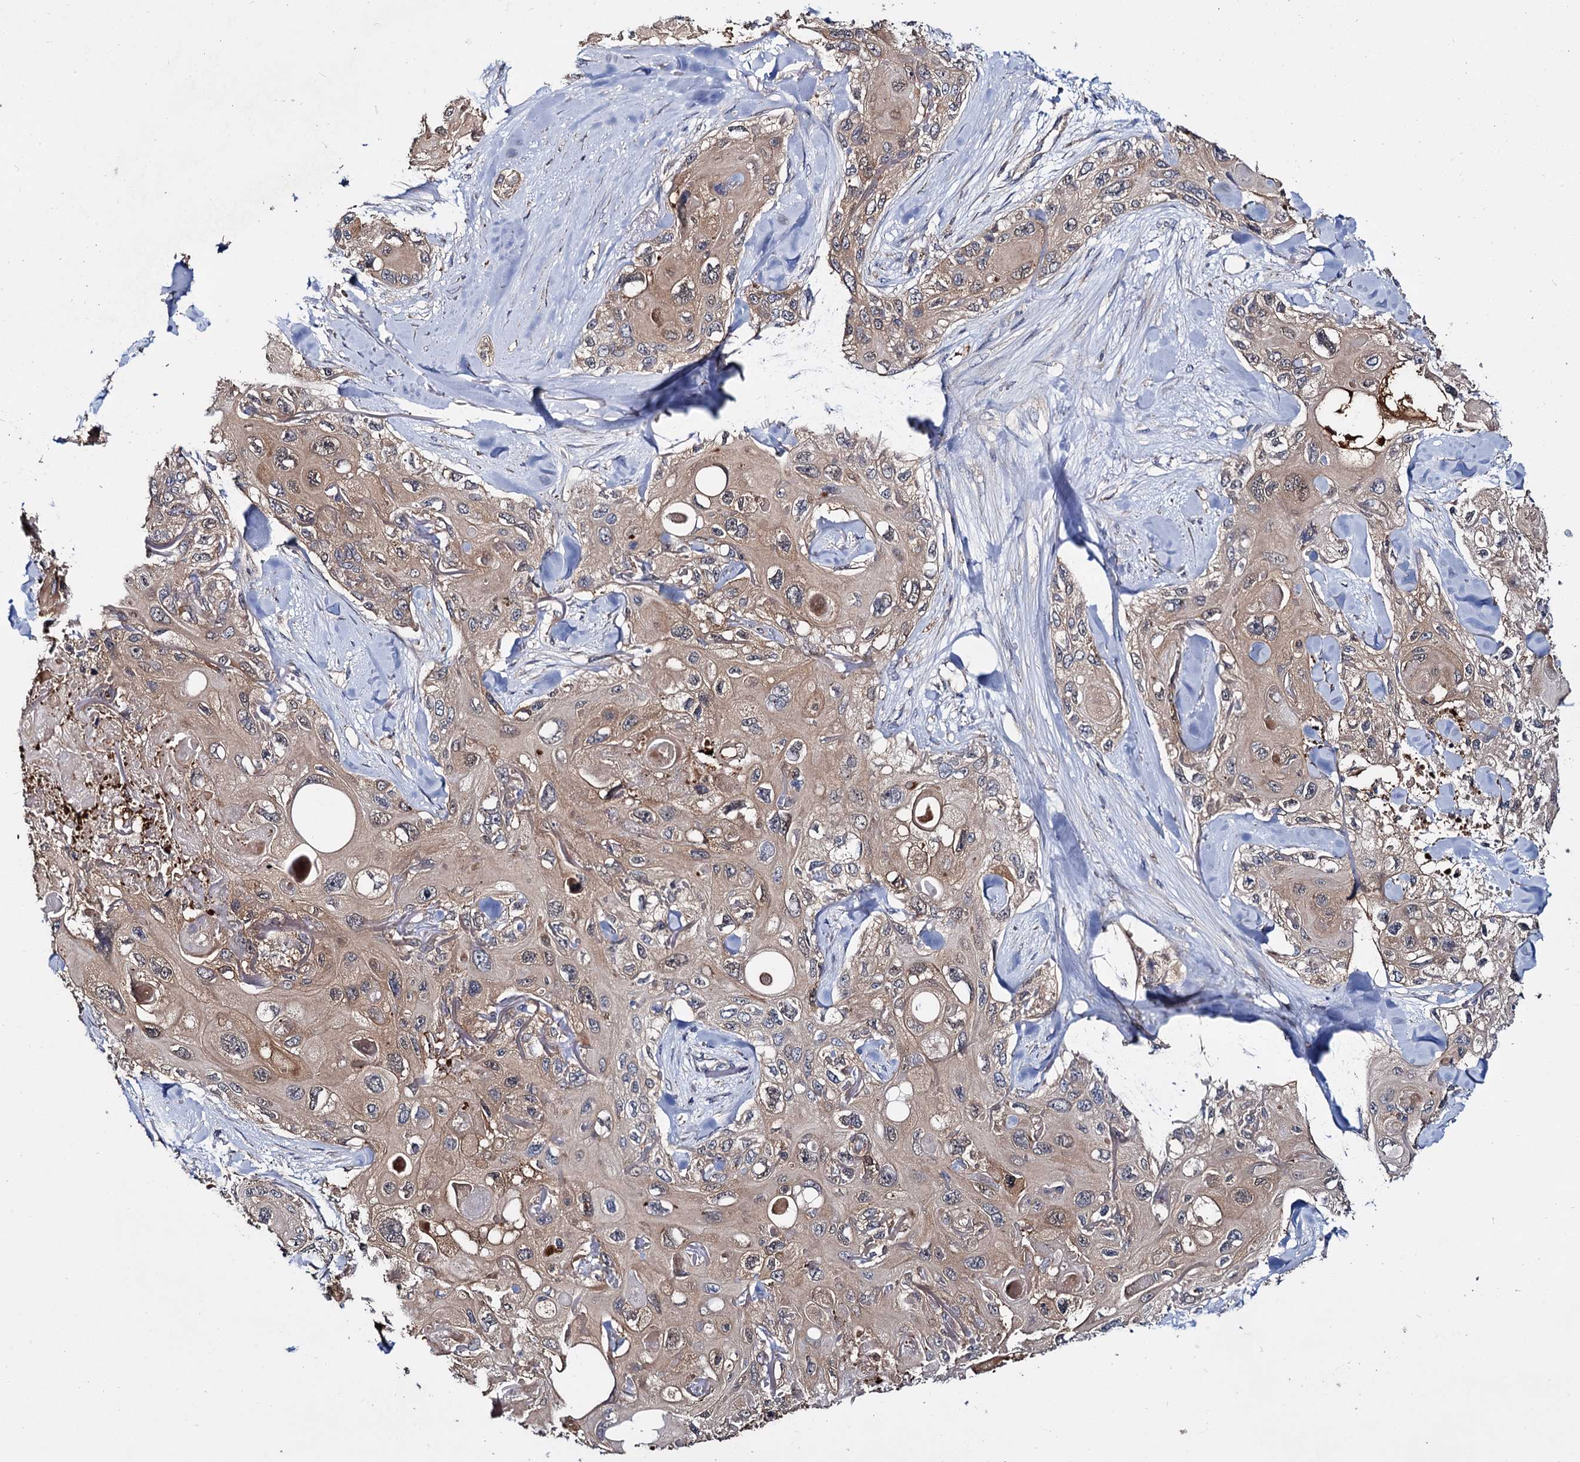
{"staining": {"intensity": "moderate", "quantity": ">75%", "location": "cytoplasmic/membranous"}, "tissue": "skin cancer", "cell_type": "Tumor cells", "image_type": "cancer", "snomed": [{"axis": "morphology", "description": "Normal tissue, NOS"}, {"axis": "morphology", "description": "Squamous cell carcinoma, NOS"}, {"axis": "topography", "description": "Skin"}], "caption": "Protein expression analysis of human skin cancer (squamous cell carcinoma) reveals moderate cytoplasmic/membranous positivity in about >75% of tumor cells.", "gene": "CEP192", "patient": {"sex": "male", "age": 72}}